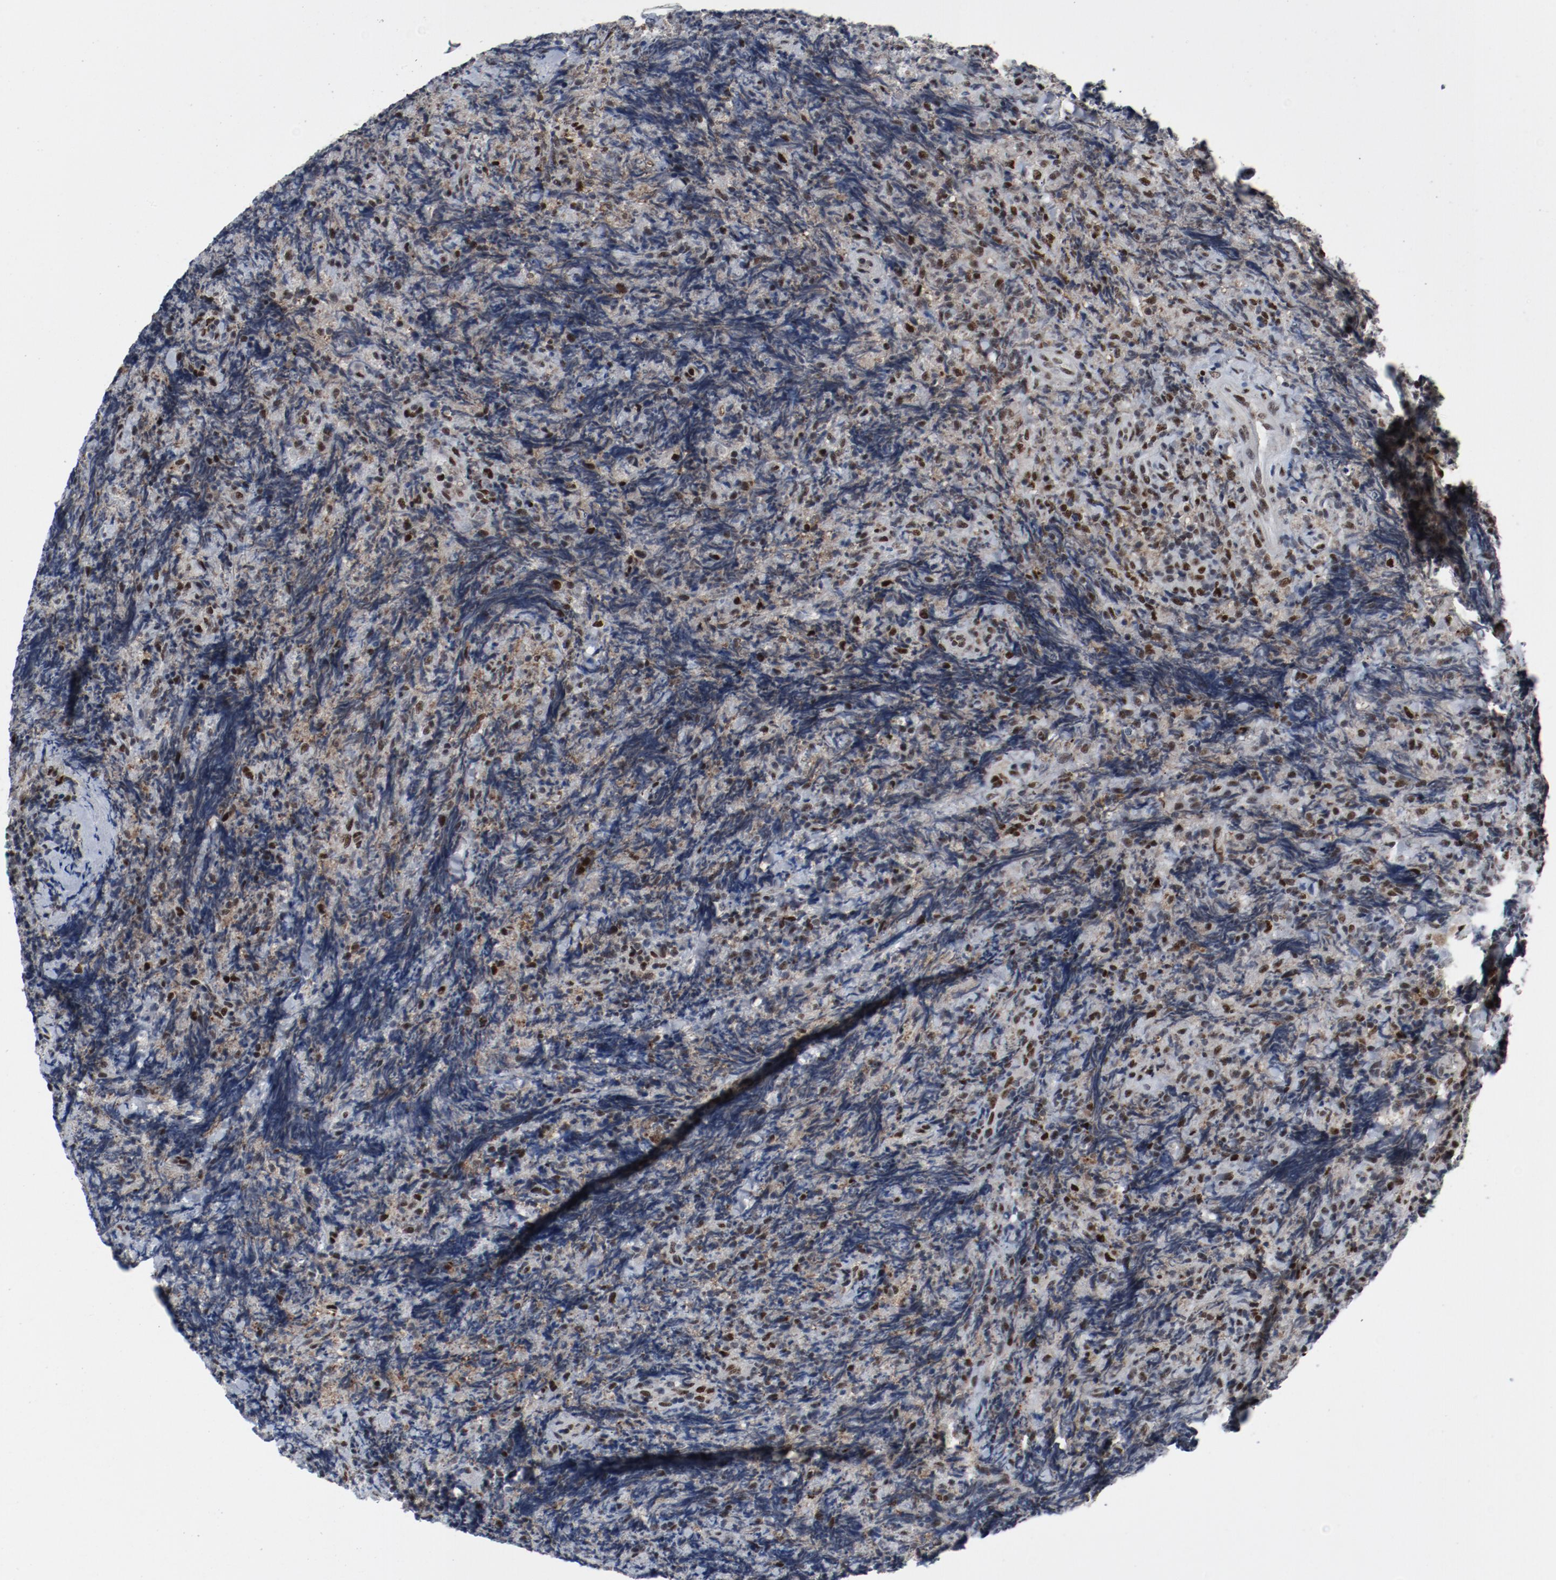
{"staining": {"intensity": "strong", "quantity": ">75%", "location": "nuclear"}, "tissue": "lymphoma", "cell_type": "Tumor cells", "image_type": "cancer", "snomed": [{"axis": "morphology", "description": "Malignant lymphoma, non-Hodgkin's type, High grade"}, {"axis": "topography", "description": "Tonsil"}], "caption": "An image showing strong nuclear expression in approximately >75% of tumor cells in lymphoma, as visualized by brown immunohistochemical staining.", "gene": "JMJD6", "patient": {"sex": "female", "age": 36}}